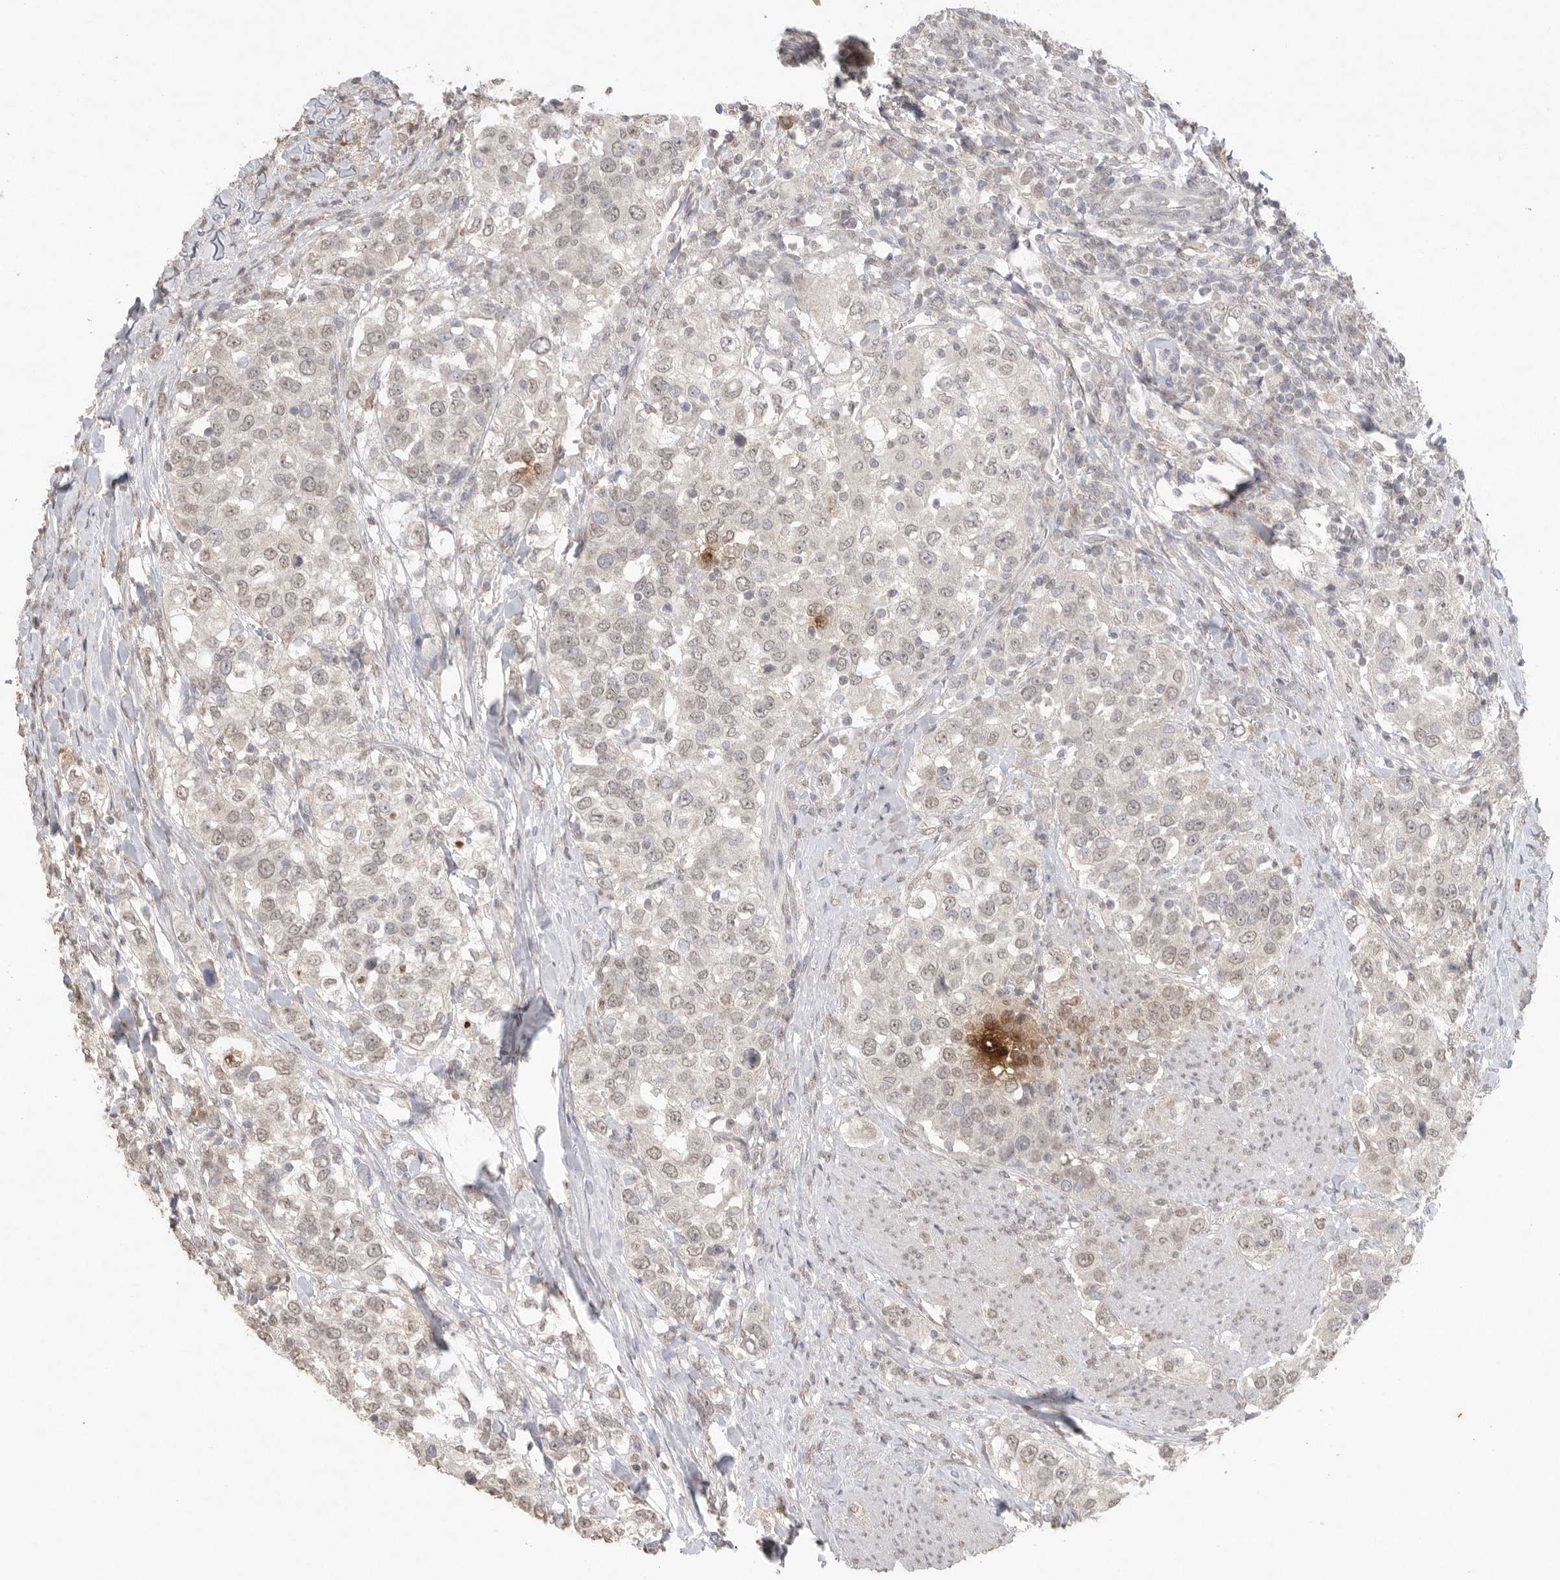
{"staining": {"intensity": "weak", "quantity": ">75%", "location": "nuclear"}, "tissue": "urothelial cancer", "cell_type": "Tumor cells", "image_type": "cancer", "snomed": [{"axis": "morphology", "description": "Urothelial carcinoma, High grade"}, {"axis": "topography", "description": "Urinary bladder"}], "caption": "Protein staining of urothelial cancer tissue demonstrates weak nuclear staining in about >75% of tumor cells.", "gene": "KLK5", "patient": {"sex": "female", "age": 80}}